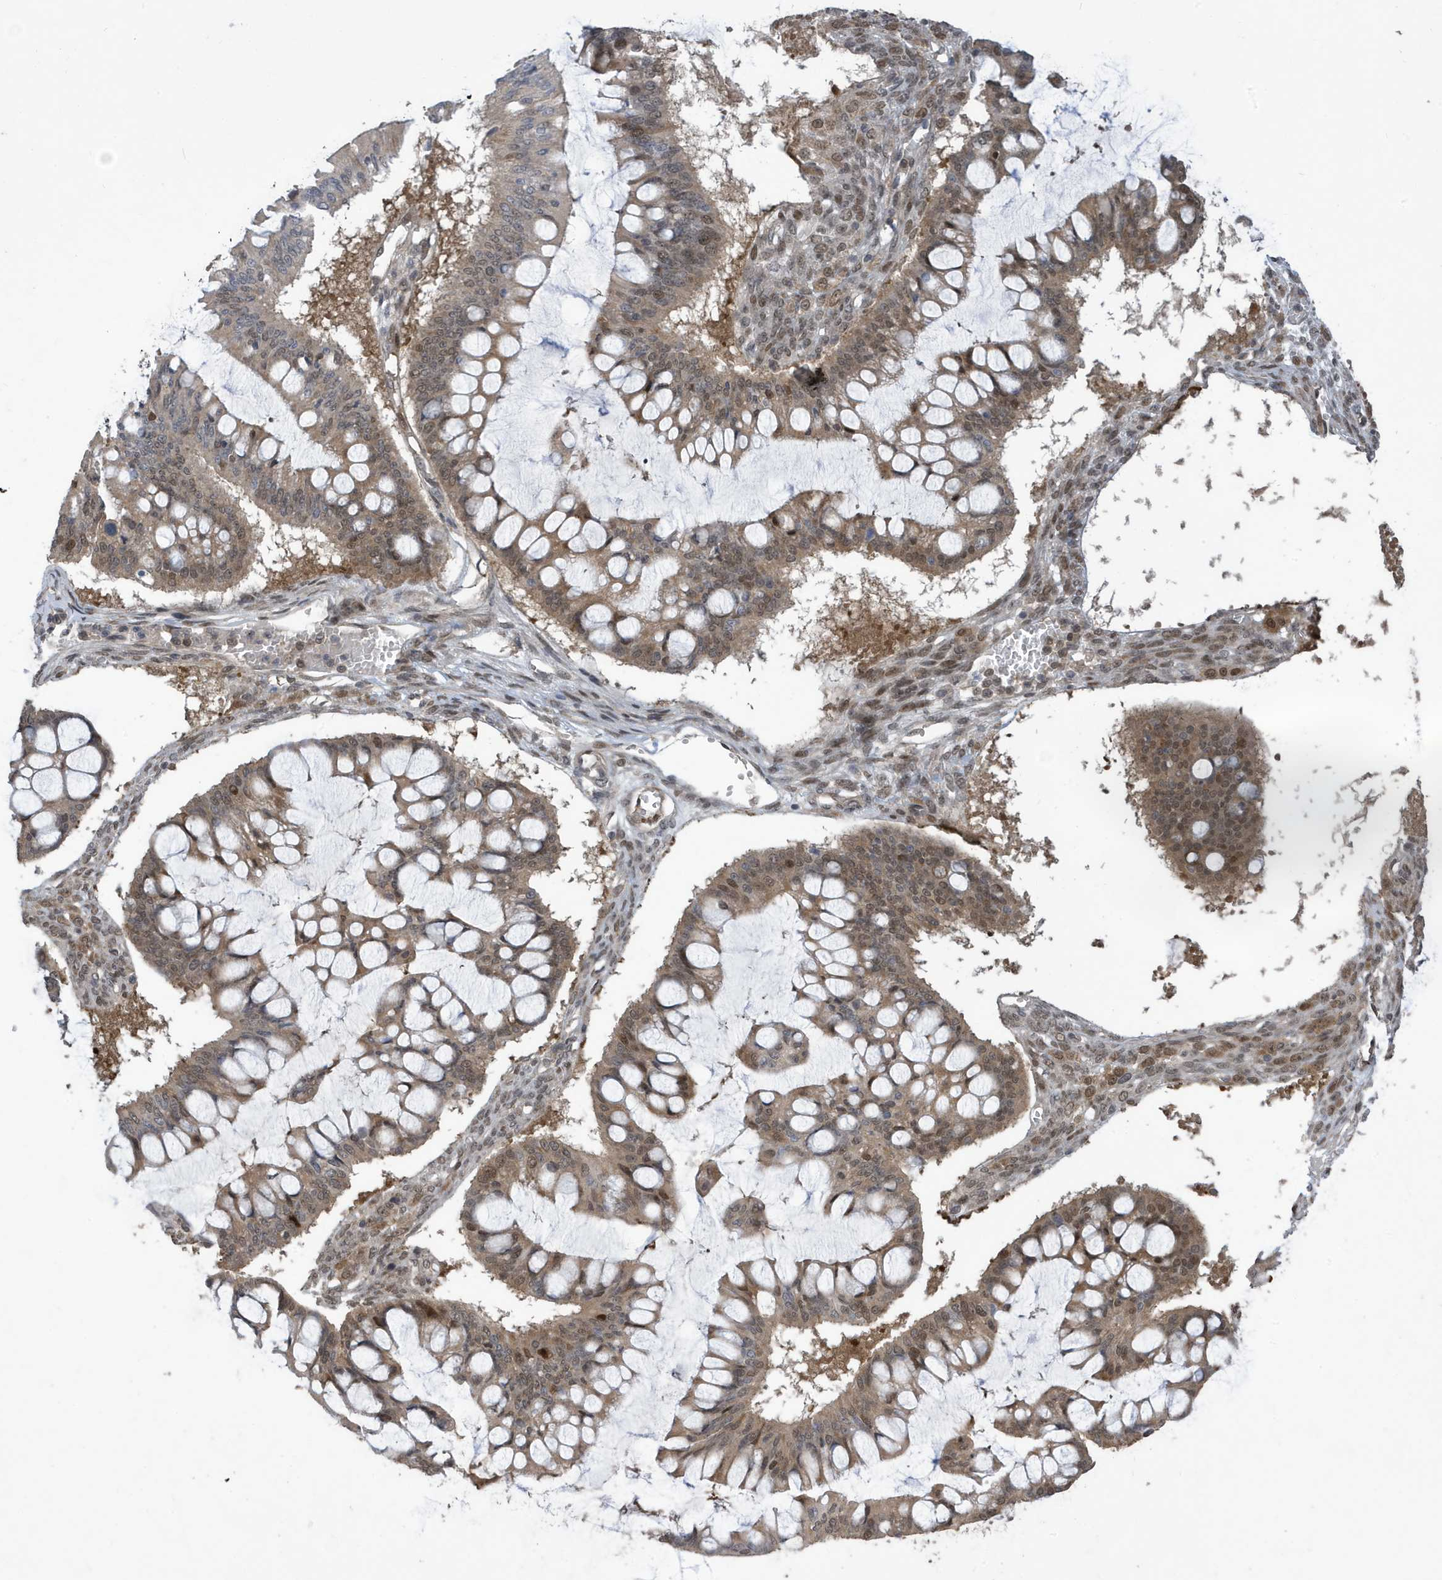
{"staining": {"intensity": "moderate", "quantity": "25%-75%", "location": "cytoplasmic/membranous,nuclear"}, "tissue": "ovarian cancer", "cell_type": "Tumor cells", "image_type": "cancer", "snomed": [{"axis": "morphology", "description": "Cystadenocarcinoma, mucinous, NOS"}, {"axis": "topography", "description": "Ovary"}], "caption": "High-power microscopy captured an immunohistochemistry histopathology image of ovarian mucinous cystadenocarcinoma, revealing moderate cytoplasmic/membranous and nuclear expression in about 25%-75% of tumor cells.", "gene": "UBQLN1", "patient": {"sex": "female", "age": 73}}